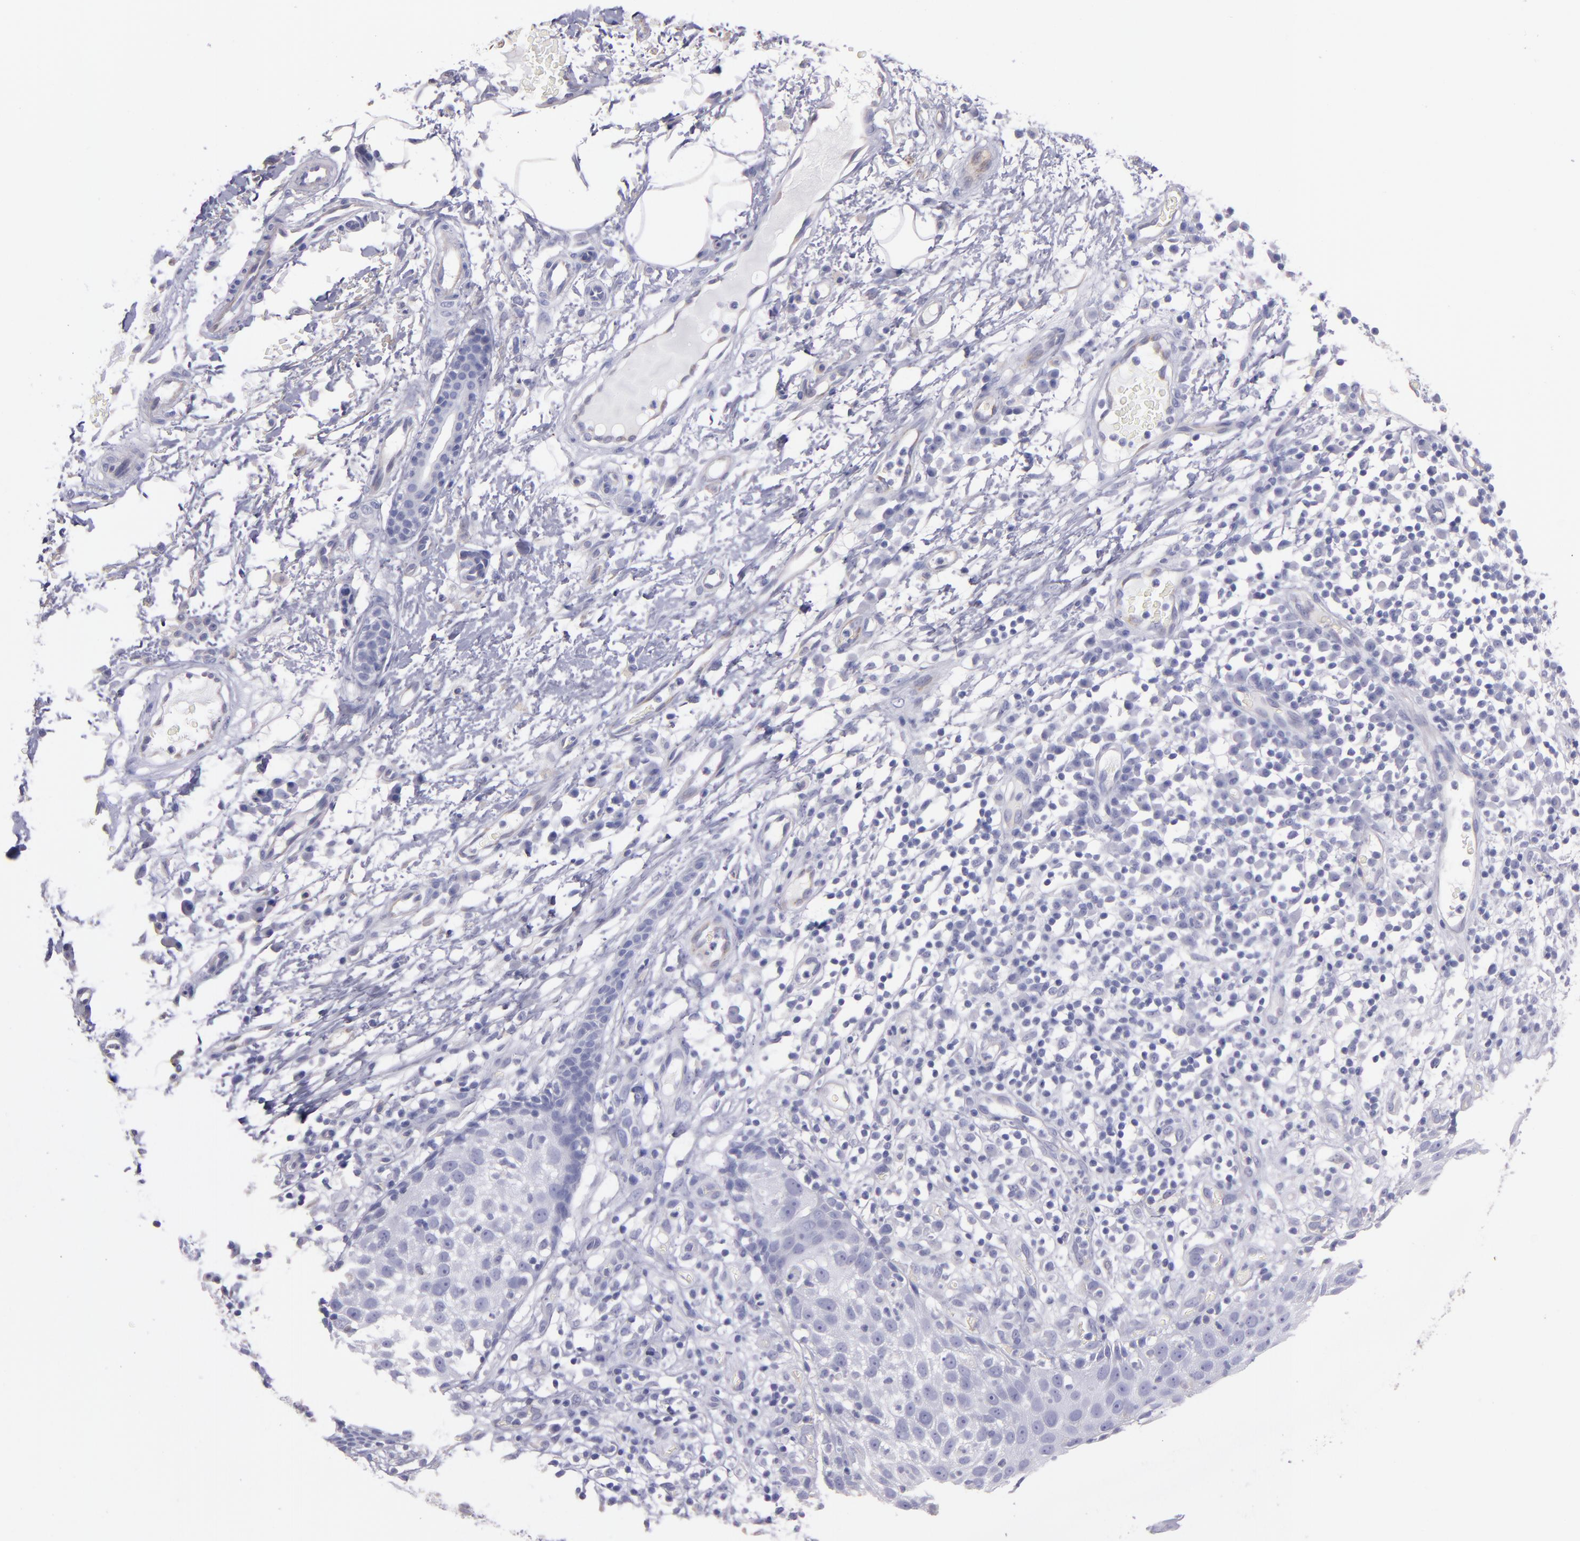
{"staining": {"intensity": "negative", "quantity": "none", "location": "none"}, "tissue": "skin cancer", "cell_type": "Tumor cells", "image_type": "cancer", "snomed": [{"axis": "morphology", "description": "Squamous cell carcinoma, NOS"}, {"axis": "topography", "description": "Skin"}], "caption": "Protein analysis of skin cancer (squamous cell carcinoma) reveals no significant expression in tumor cells. (Brightfield microscopy of DAB (3,3'-diaminobenzidine) IHC at high magnification).", "gene": "TG", "patient": {"sex": "male", "age": 87}}